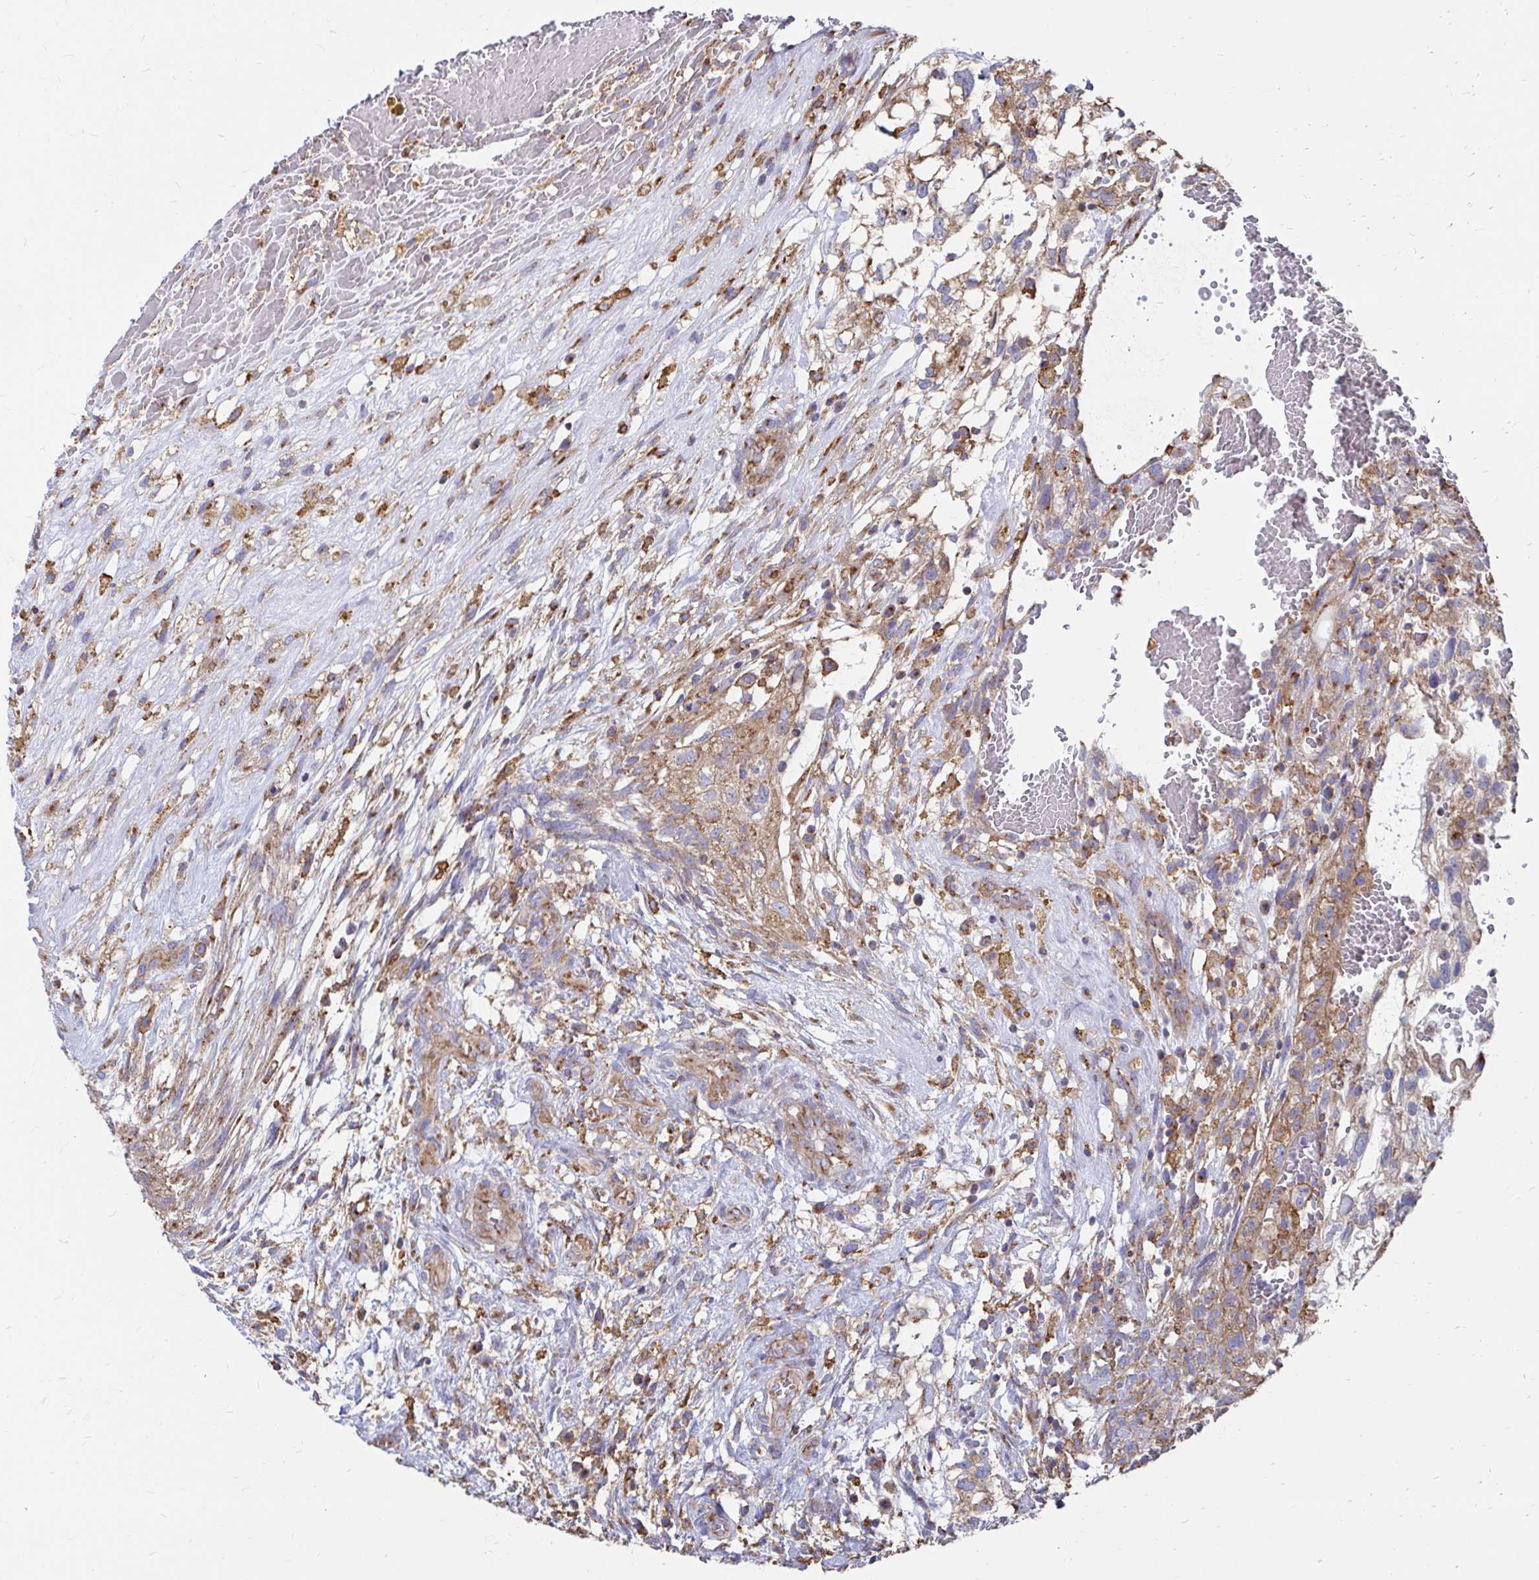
{"staining": {"intensity": "moderate", "quantity": ">75%", "location": "cytoplasmic/membranous"}, "tissue": "testis cancer", "cell_type": "Tumor cells", "image_type": "cancer", "snomed": [{"axis": "morphology", "description": "Normal tissue, NOS"}, {"axis": "morphology", "description": "Carcinoma, Embryonal, NOS"}, {"axis": "topography", "description": "Testis"}], "caption": "Tumor cells reveal medium levels of moderate cytoplasmic/membranous expression in about >75% of cells in embryonal carcinoma (testis).", "gene": "CLTC", "patient": {"sex": "male", "age": 32}}